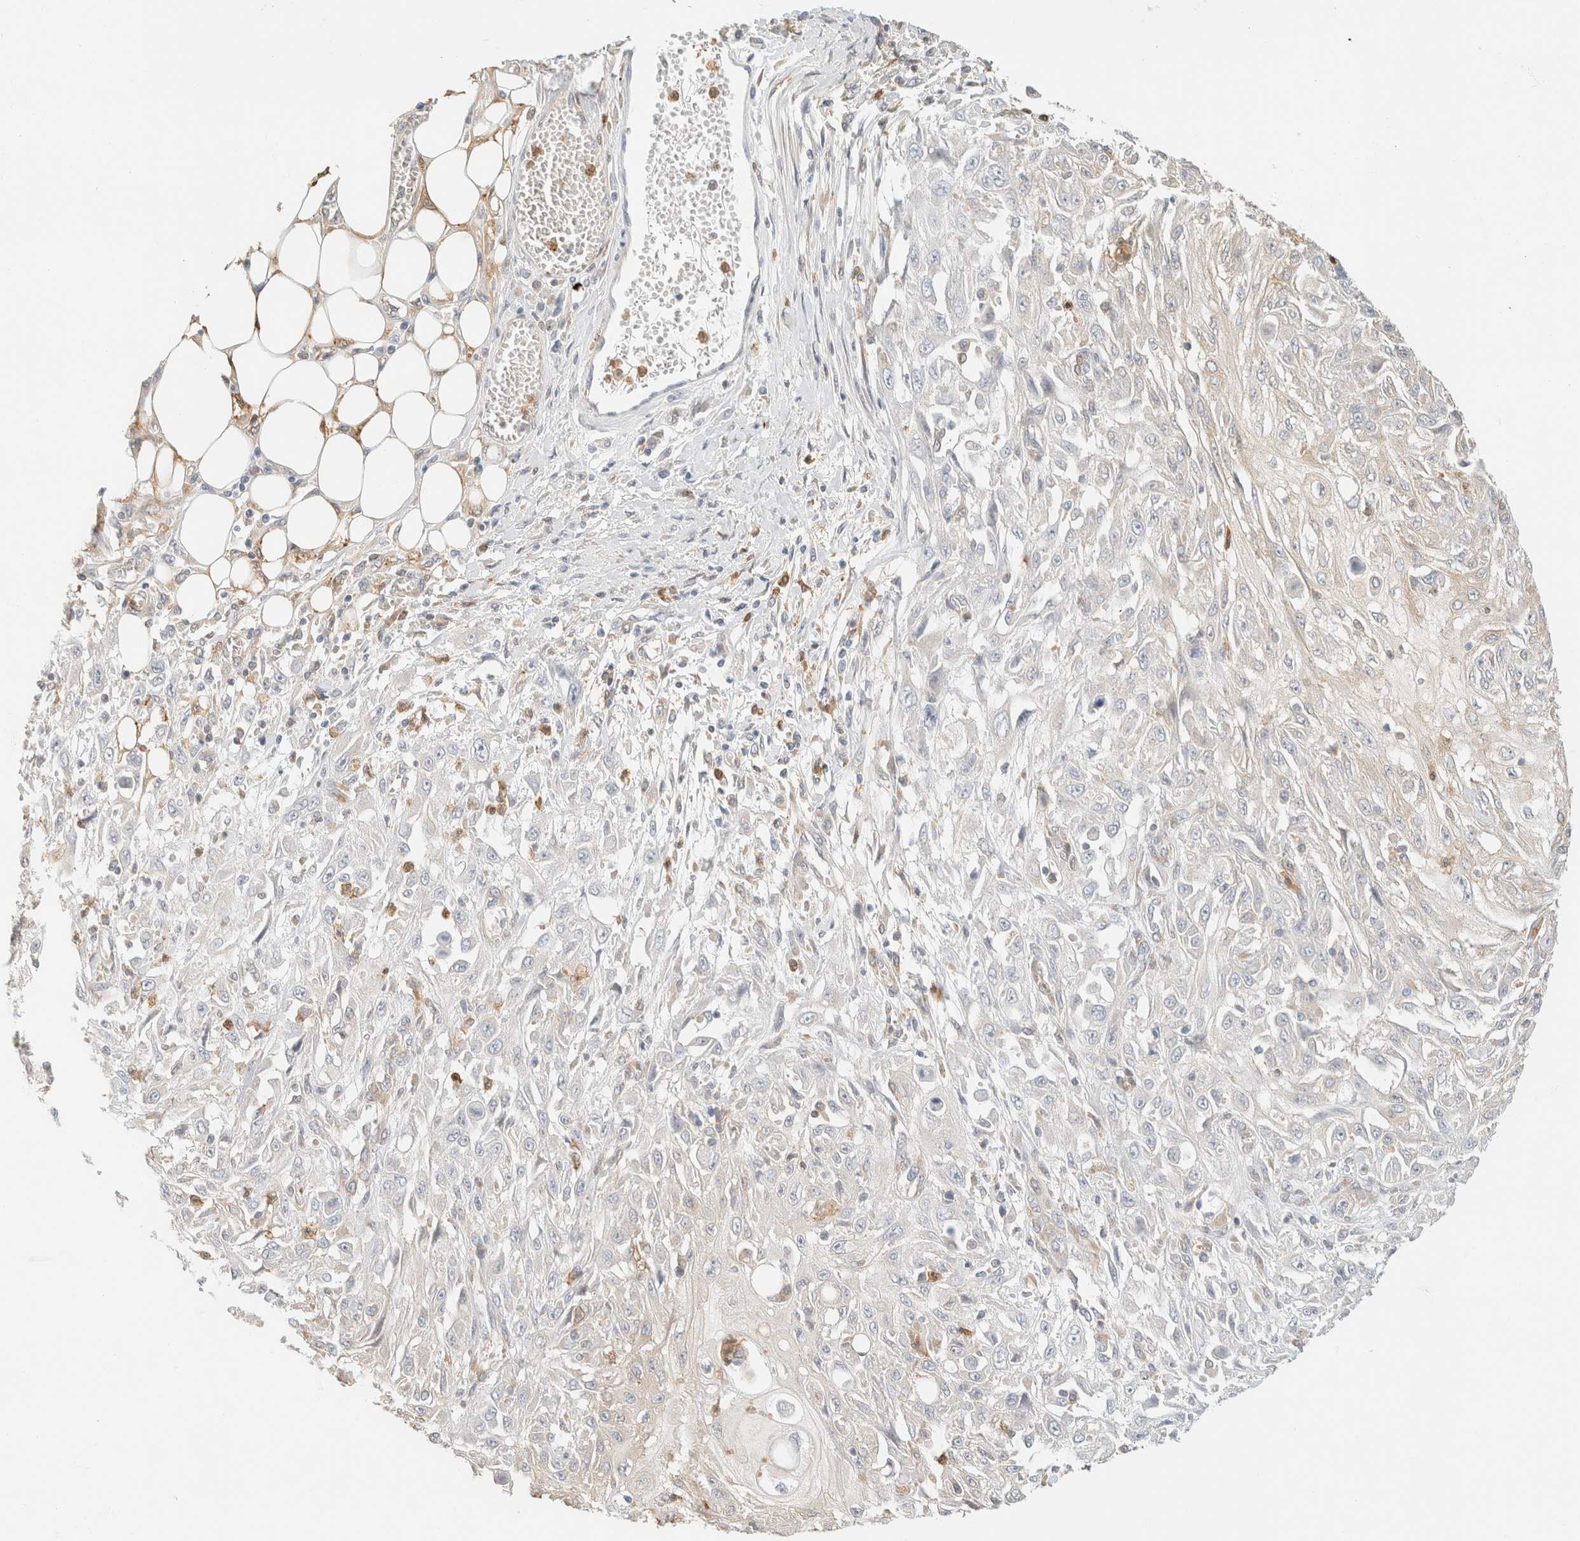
{"staining": {"intensity": "negative", "quantity": "none", "location": "none"}, "tissue": "skin cancer", "cell_type": "Tumor cells", "image_type": "cancer", "snomed": [{"axis": "morphology", "description": "Squamous cell carcinoma, NOS"}, {"axis": "morphology", "description": "Squamous cell carcinoma, metastatic, NOS"}, {"axis": "topography", "description": "Skin"}, {"axis": "topography", "description": "Lymph node"}], "caption": "A high-resolution image shows IHC staining of skin cancer (metastatic squamous cell carcinoma), which exhibits no significant expression in tumor cells. (DAB (3,3'-diaminobenzidine) immunohistochemistry (IHC), high magnification).", "gene": "GPI", "patient": {"sex": "male", "age": 75}}